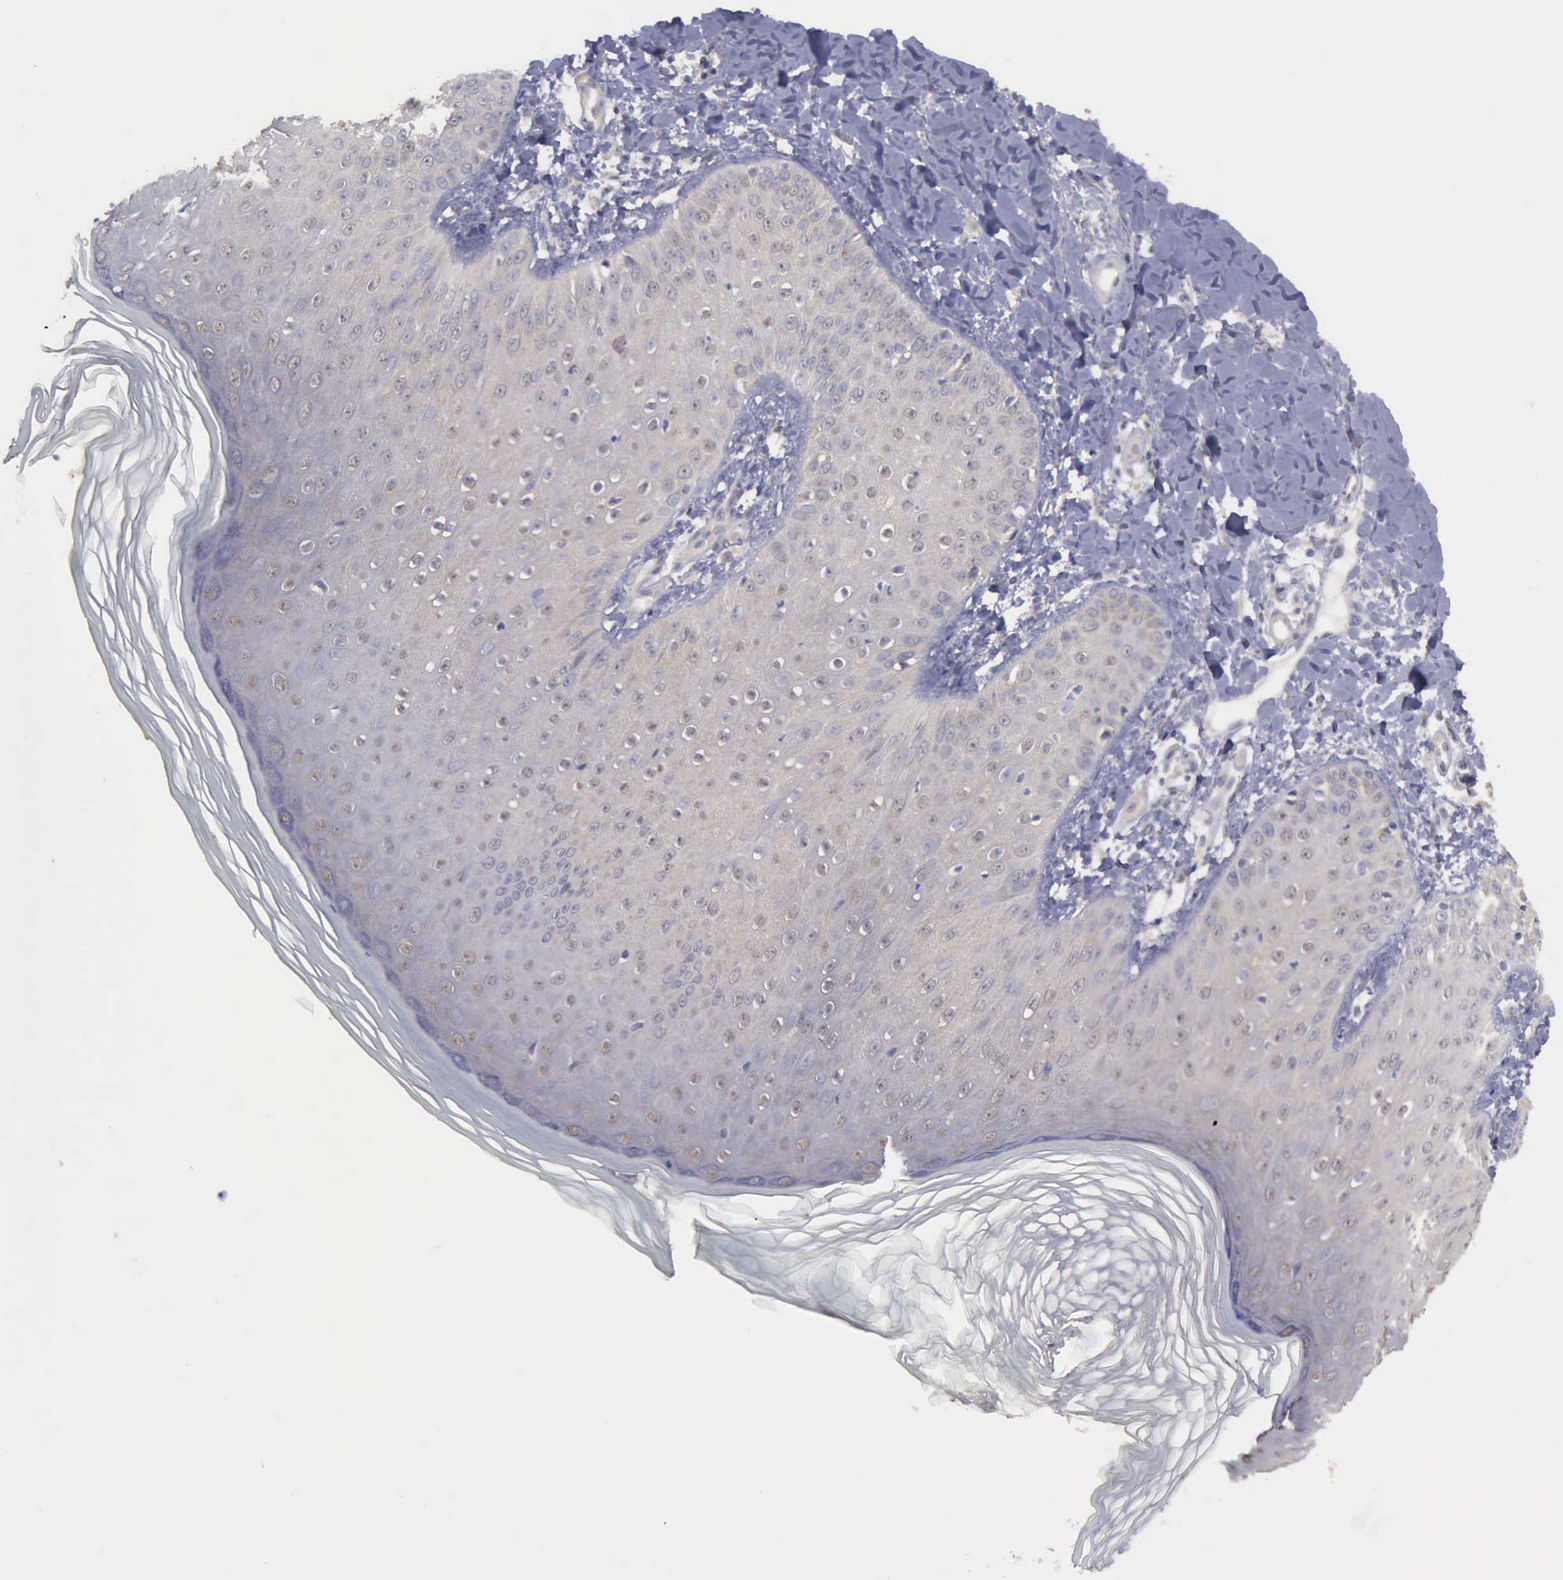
{"staining": {"intensity": "weak", "quantity": "25%-75%", "location": "cytoplasmic/membranous"}, "tissue": "skin", "cell_type": "Epidermal cells", "image_type": "normal", "snomed": [{"axis": "morphology", "description": "Normal tissue, NOS"}, {"axis": "morphology", "description": "Inflammation, NOS"}, {"axis": "topography", "description": "Soft tissue"}, {"axis": "topography", "description": "Anal"}], "caption": "Brown immunohistochemical staining in unremarkable skin shows weak cytoplasmic/membranous expression in about 25%-75% of epidermal cells.", "gene": "PHKA1", "patient": {"sex": "female", "age": 15}}